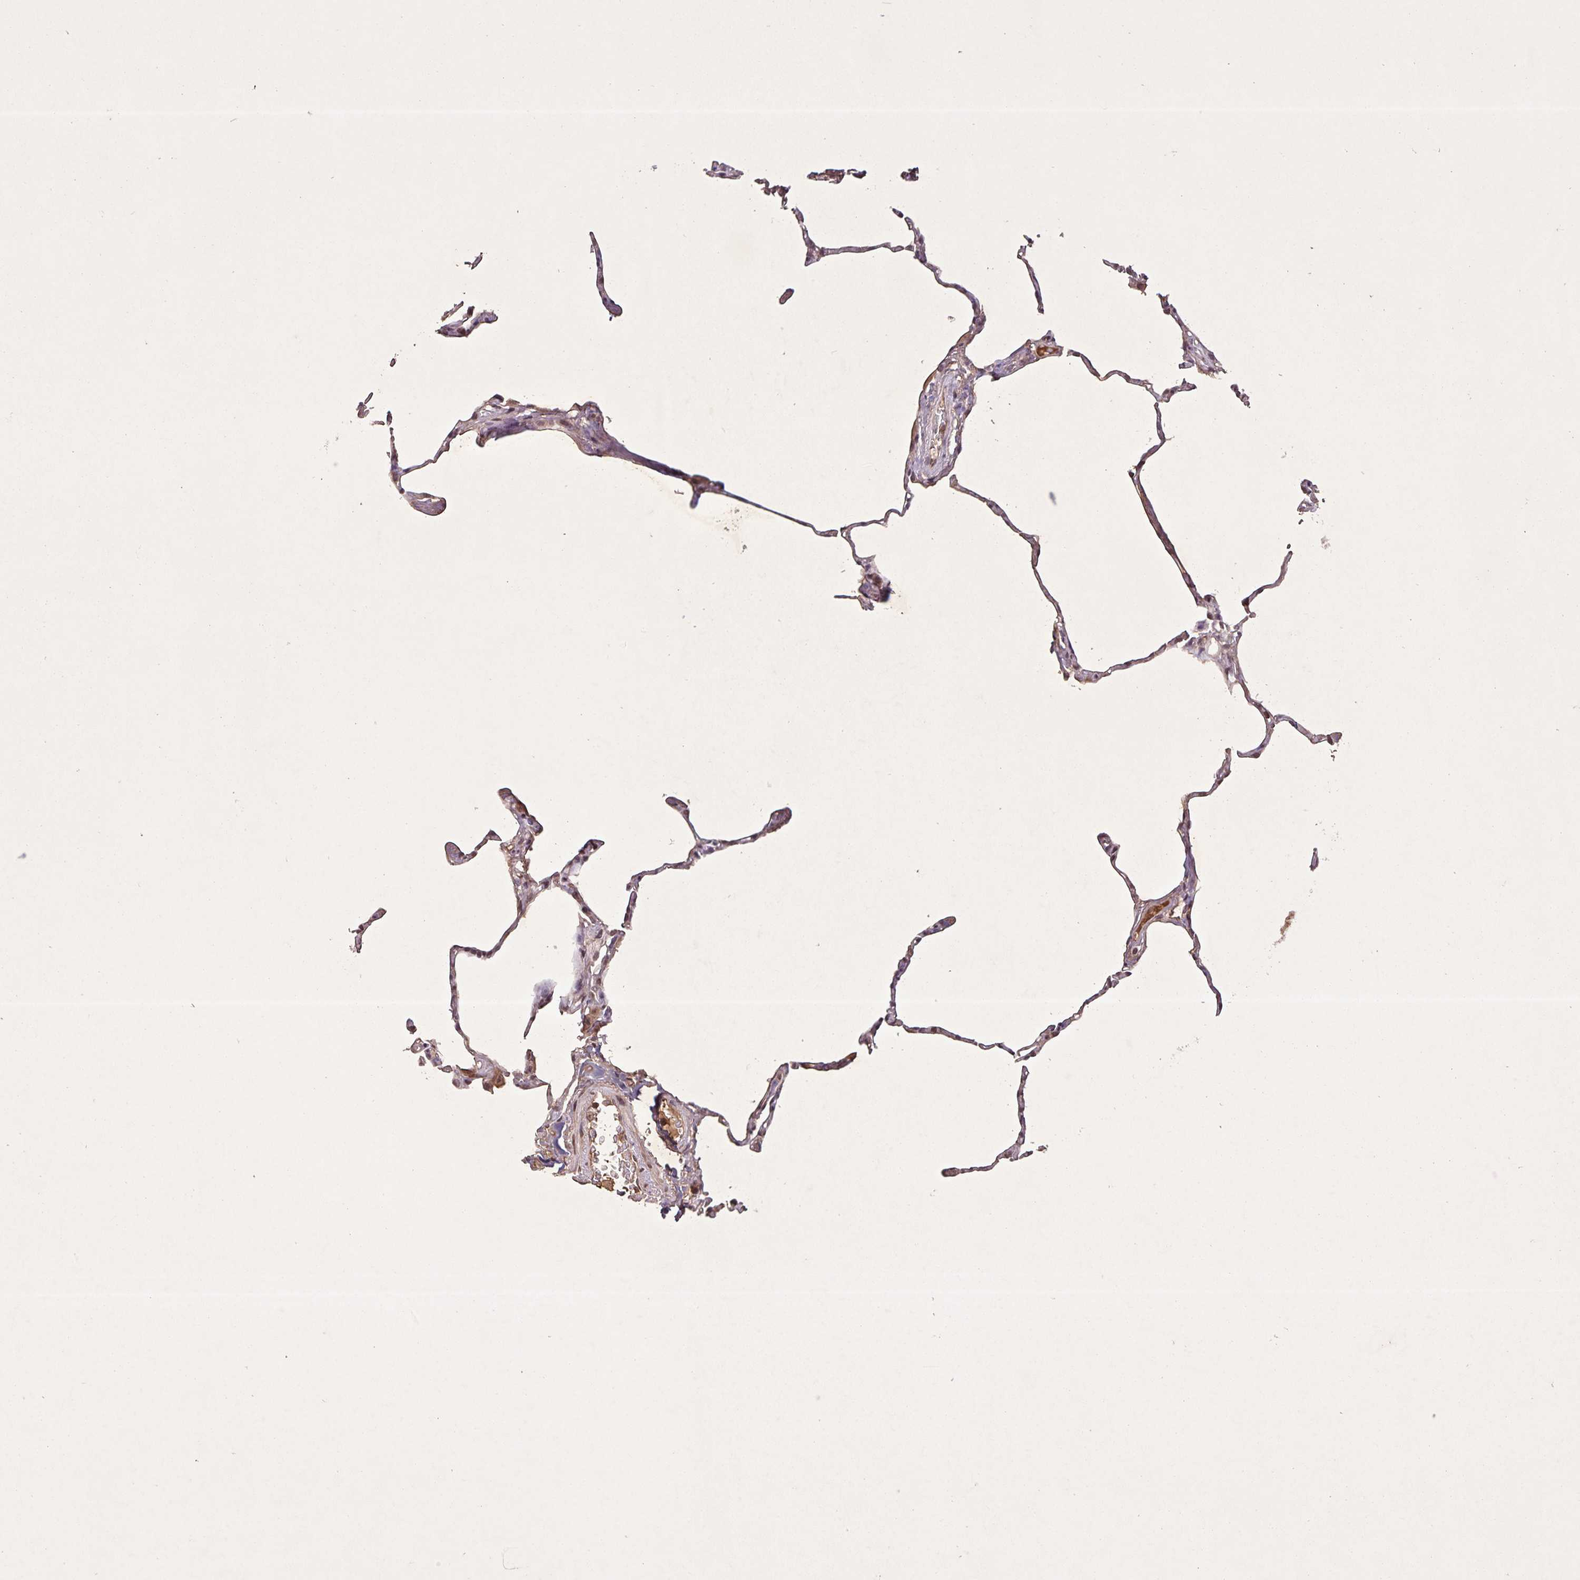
{"staining": {"intensity": "moderate", "quantity": "25%-75%", "location": "cytoplasmic/membranous,nuclear"}, "tissue": "lung", "cell_type": "Alveolar cells", "image_type": "normal", "snomed": [{"axis": "morphology", "description": "Normal tissue, NOS"}, {"axis": "topography", "description": "Lung"}], "caption": "This image demonstrates immunohistochemistry staining of benign human lung, with medium moderate cytoplasmic/membranous,nuclear positivity in about 25%-75% of alveolar cells.", "gene": "GDF2", "patient": {"sex": "male", "age": 65}}